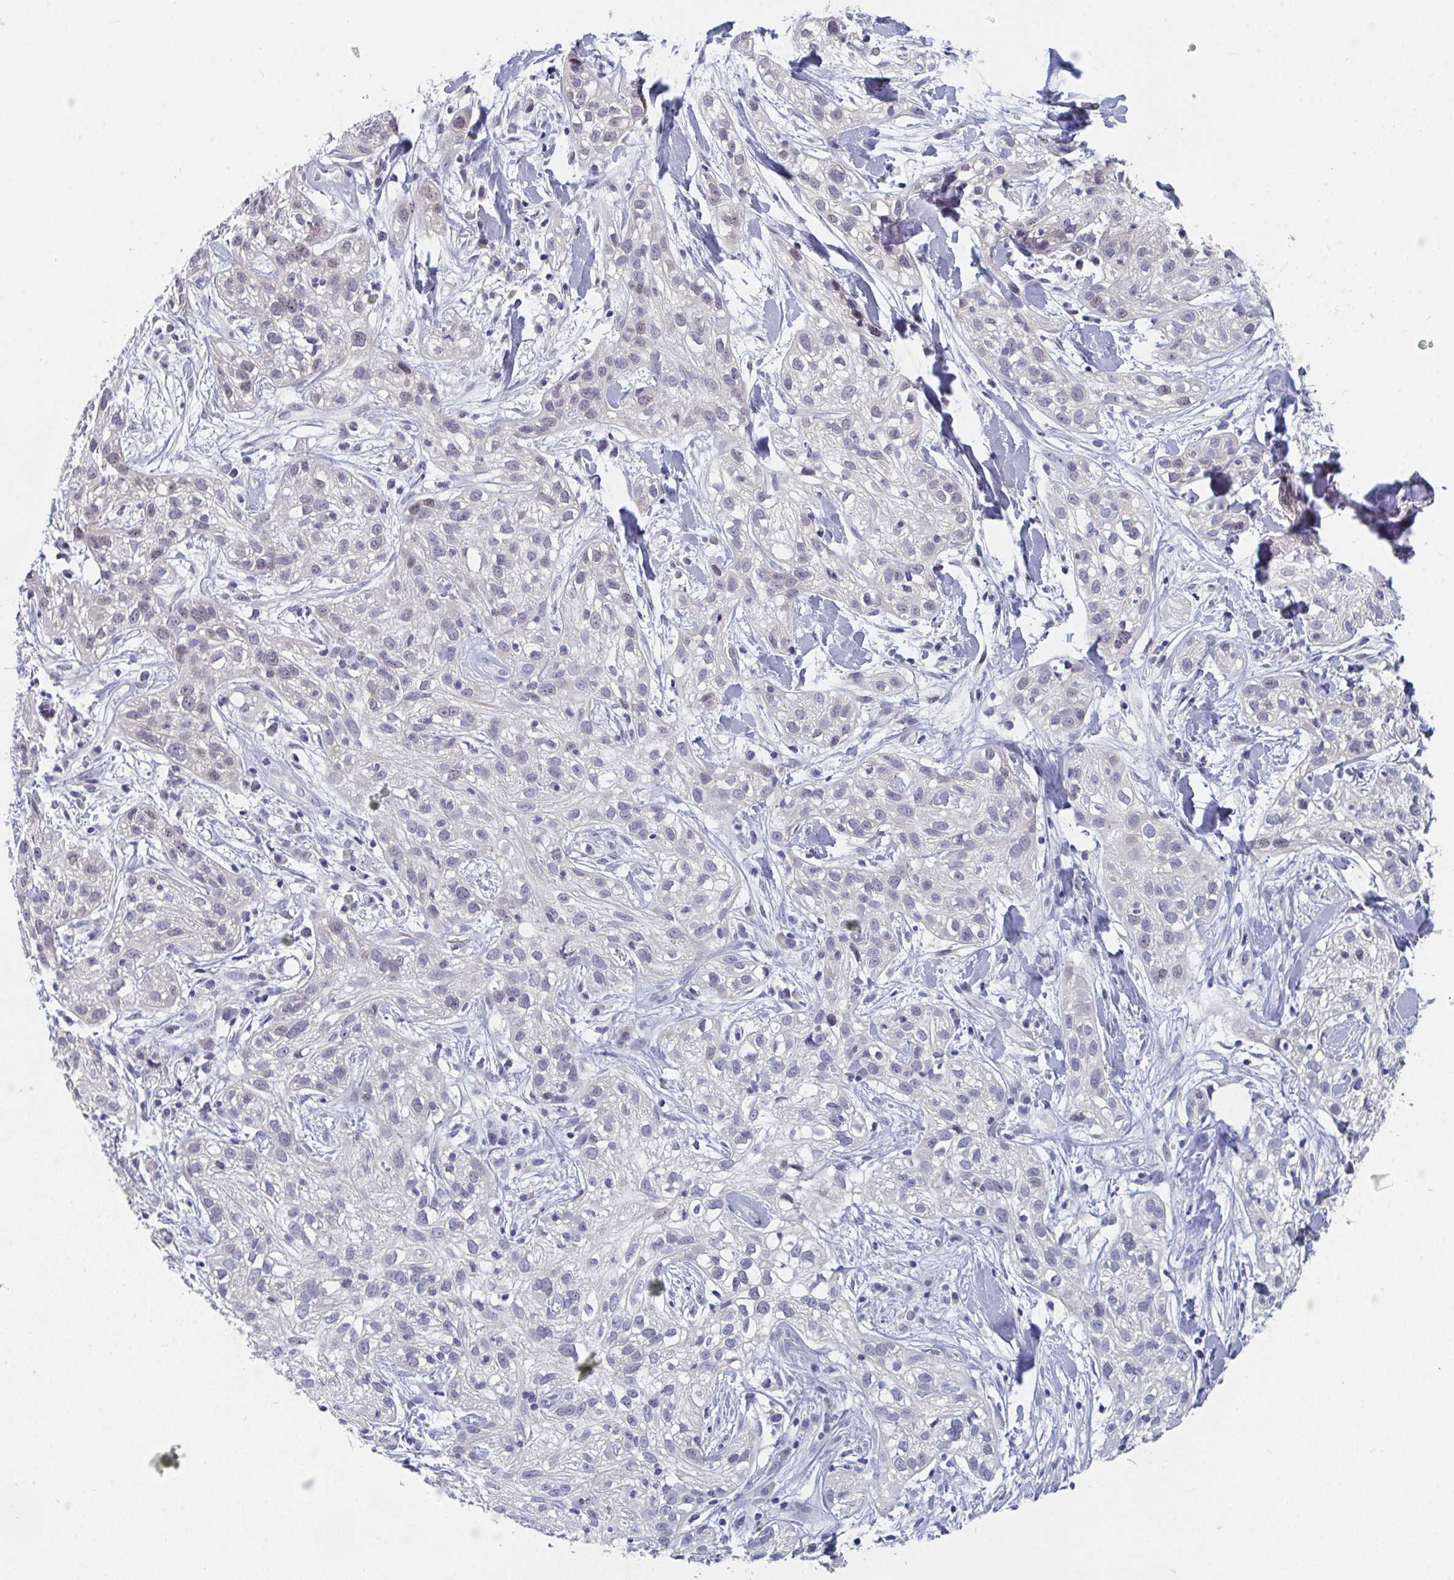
{"staining": {"intensity": "weak", "quantity": "<25%", "location": "nuclear"}, "tissue": "skin cancer", "cell_type": "Tumor cells", "image_type": "cancer", "snomed": [{"axis": "morphology", "description": "Squamous cell carcinoma, NOS"}, {"axis": "topography", "description": "Skin"}], "caption": "High power microscopy photomicrograph of an immunohistochemistry image of skin cancer, revealing no significant positivity in tumor cells. (DAB immunohistochemistry visualized using brightfield microscopy, high magnification).", "gene": "CENPT", "patient": {"sex": "male", "age": 82}}